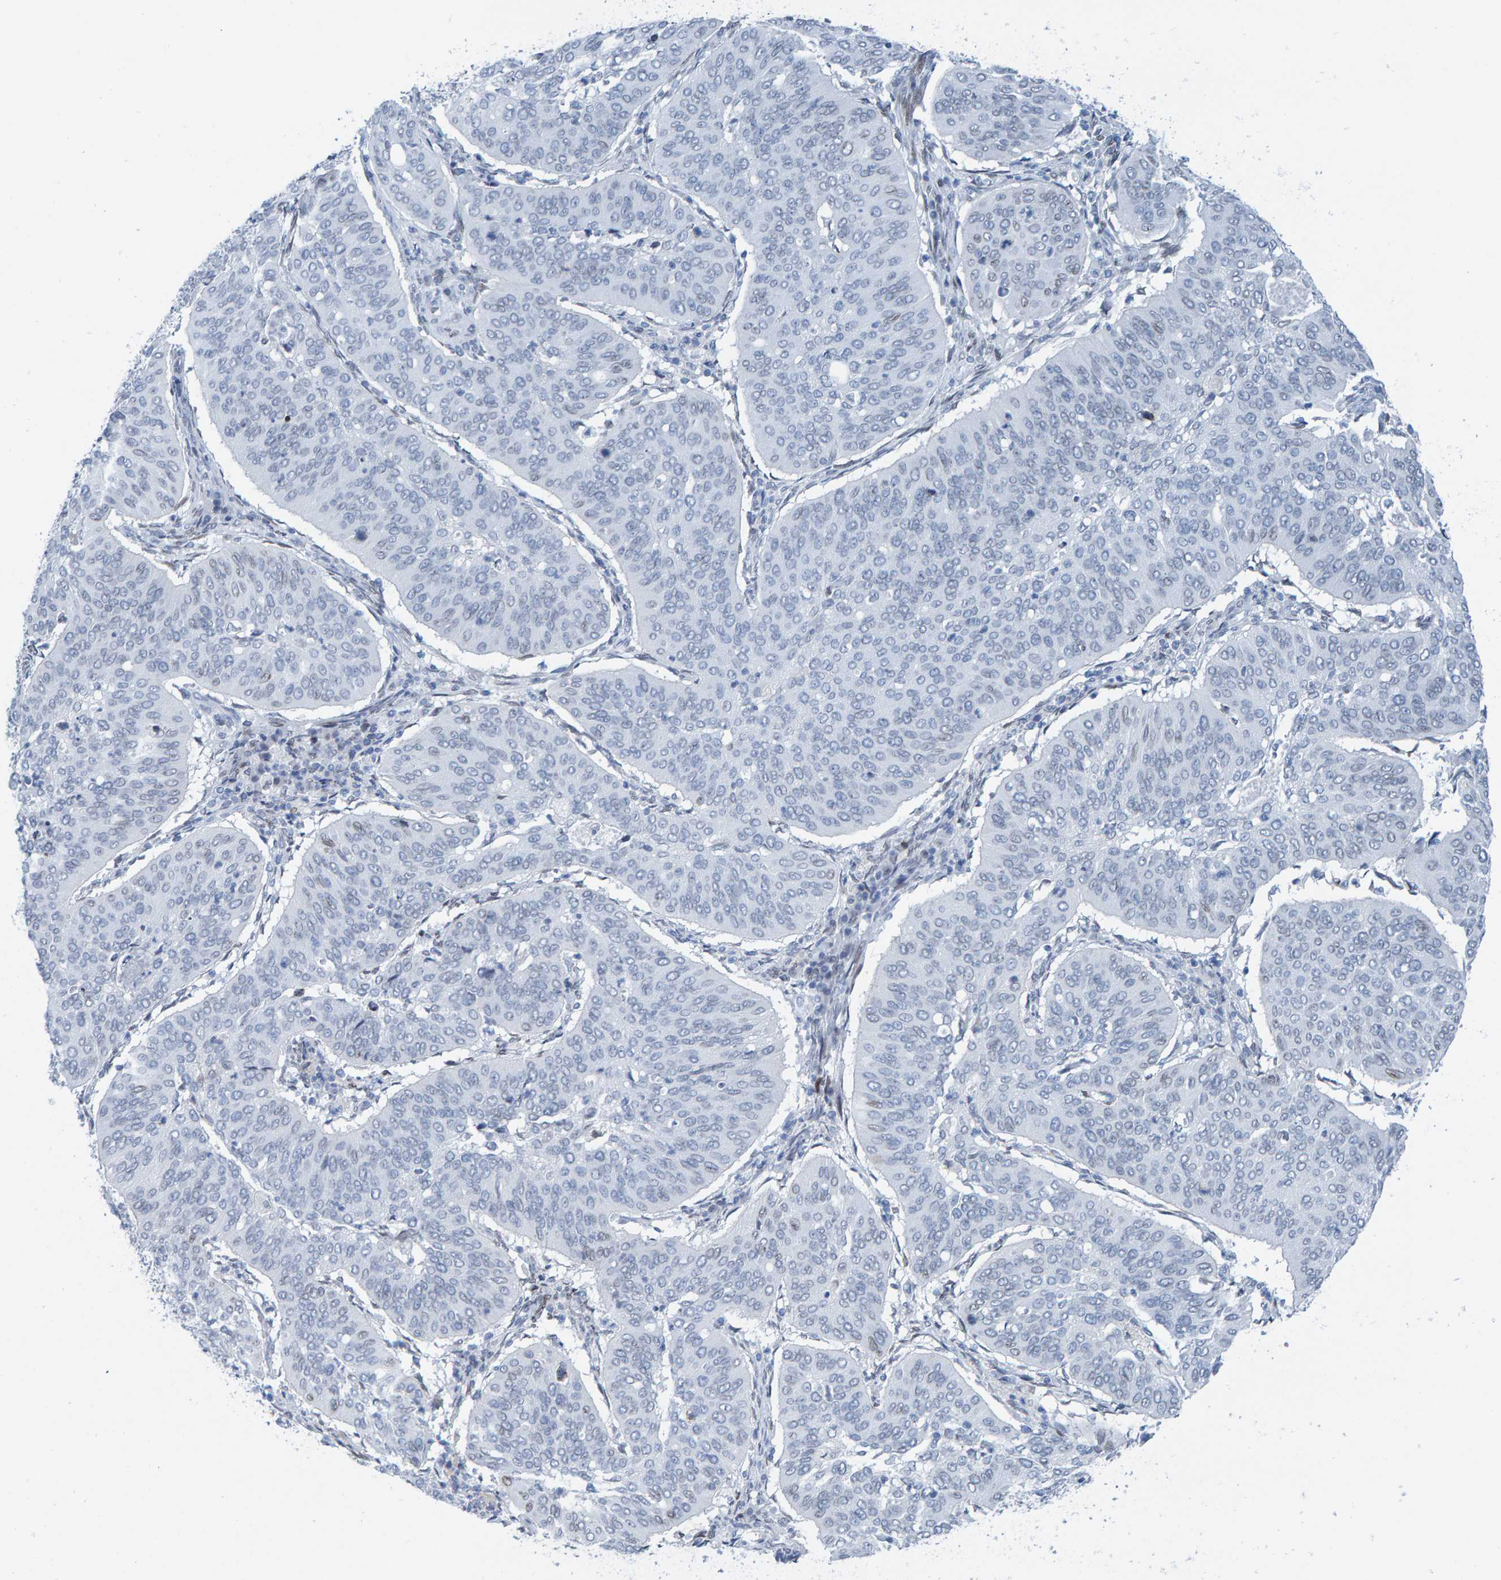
{"staining": {"intensity": "negative", "quantity": "none", "location": "none"}, "tissue": "cervical cancer", "cell_type": "Tumor cells", "image_type": "cancer", "snomed": [{"axis": "morphology", "description": "Normal tissue, NOS"}, {"axis": "morphology", "description": "Squamous cell carcinoma, NOS"}, {"axis": "topography", "description": "Cervix"}], "caption": "Micrograph shows no significant protein staining in tumor cells of cervical cancer (squamous cell carcinoma).", "gene": "LMNB2", "patient": {"sex": "female", "age": 39}}